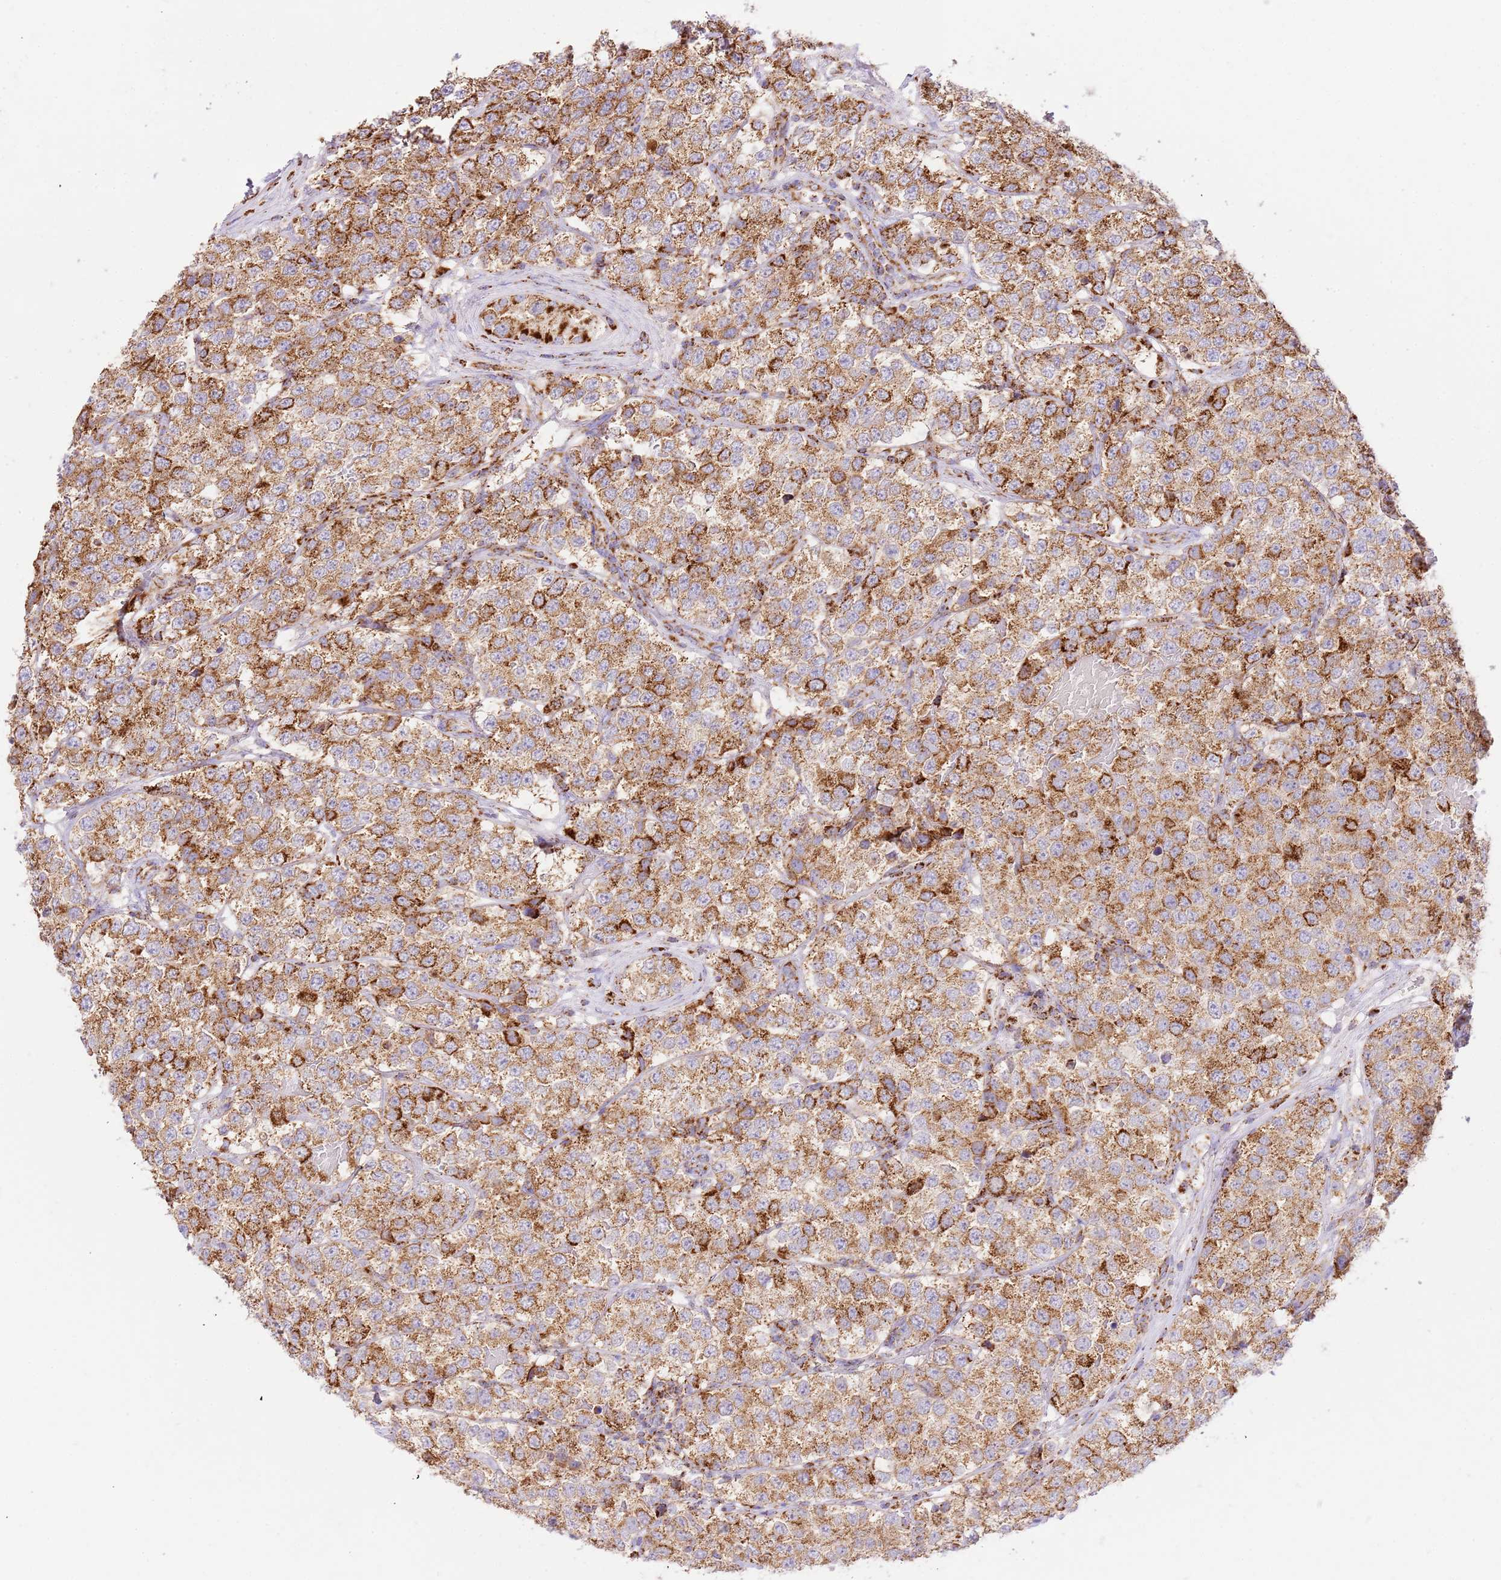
{"staining": {"intensity": "strong", "quantity": ">75%", "location": "cytoplasmic/membranous"}, "tissue": "testis cancer", "cell_type": "Tumor cells", "image_type": "cancer", "snomed": [{"axis": "morphology", "description": "Seminoma, NOS"}, {"axis": "topography", "description": "Testis"}], "caption": "An immunohistochemistry (IHC) micrograph of tumor tissue is shown. Protein staining in brown shows strong cytoplasmic/membranous positivity in testis cancer within tumor cells.", "gene": "ZBTB39", "patient": {"sex": "male", "age": 34}}